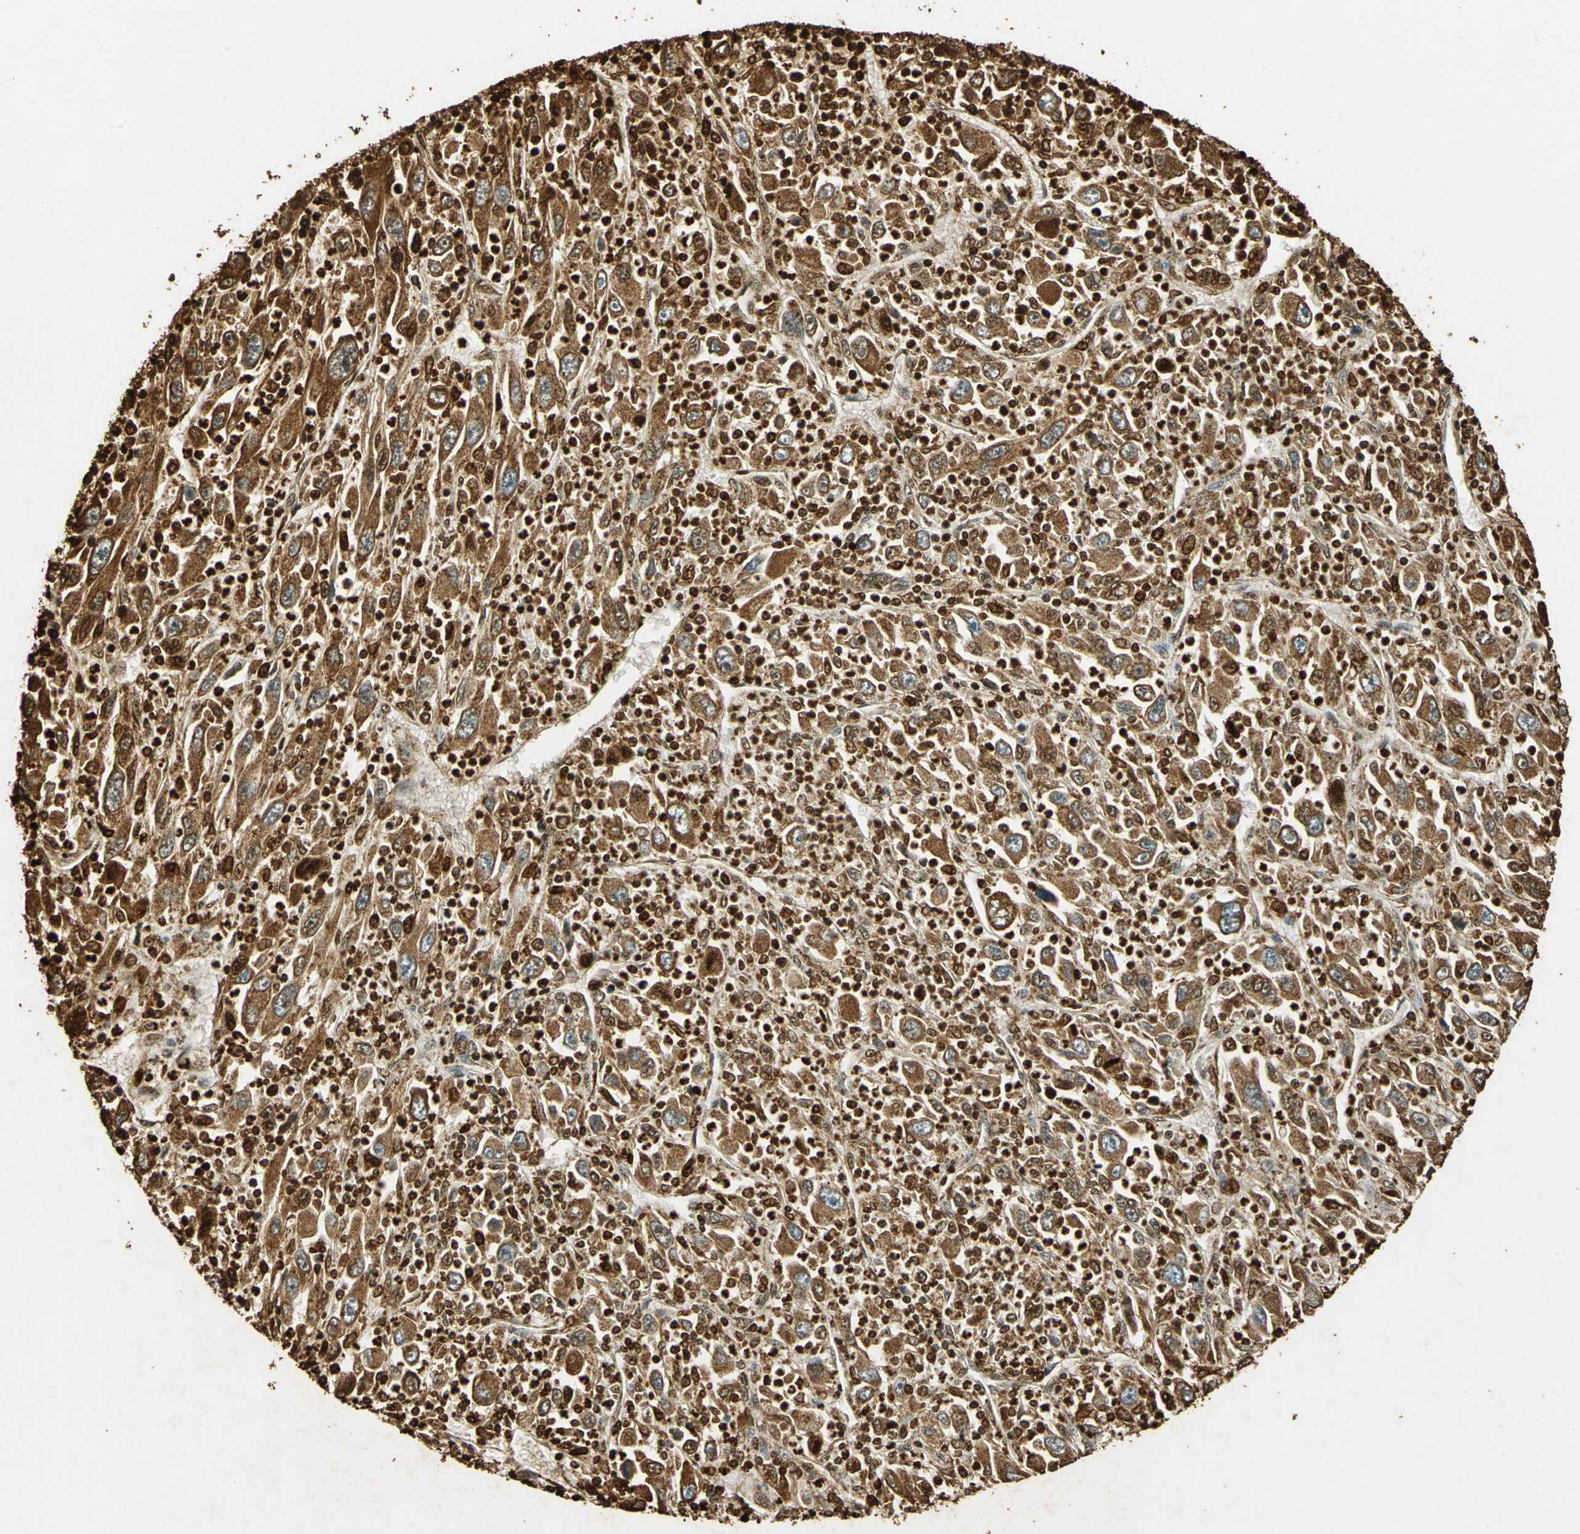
{"staining": {"intensity": "strong", "quantity": ">75%", "location": "cytoplasmic/membranous"}, "tissue": "melanoma", "cell_type": "Tumor cells", "image_type": "cancer", "snomed": [{"axis": "morphology", "description": "Malignant melanoma, Metastatic site"}, {"axis": "topography", "description": "Skin"}], "caption": "A brown stain highlights strong cytoplasmic/membranous positivity of a protein in malignant melanoma (metastatic site) tumor cells.", "gene": "HSP90B1", "patient": {"sex": "female", "age": 56}}